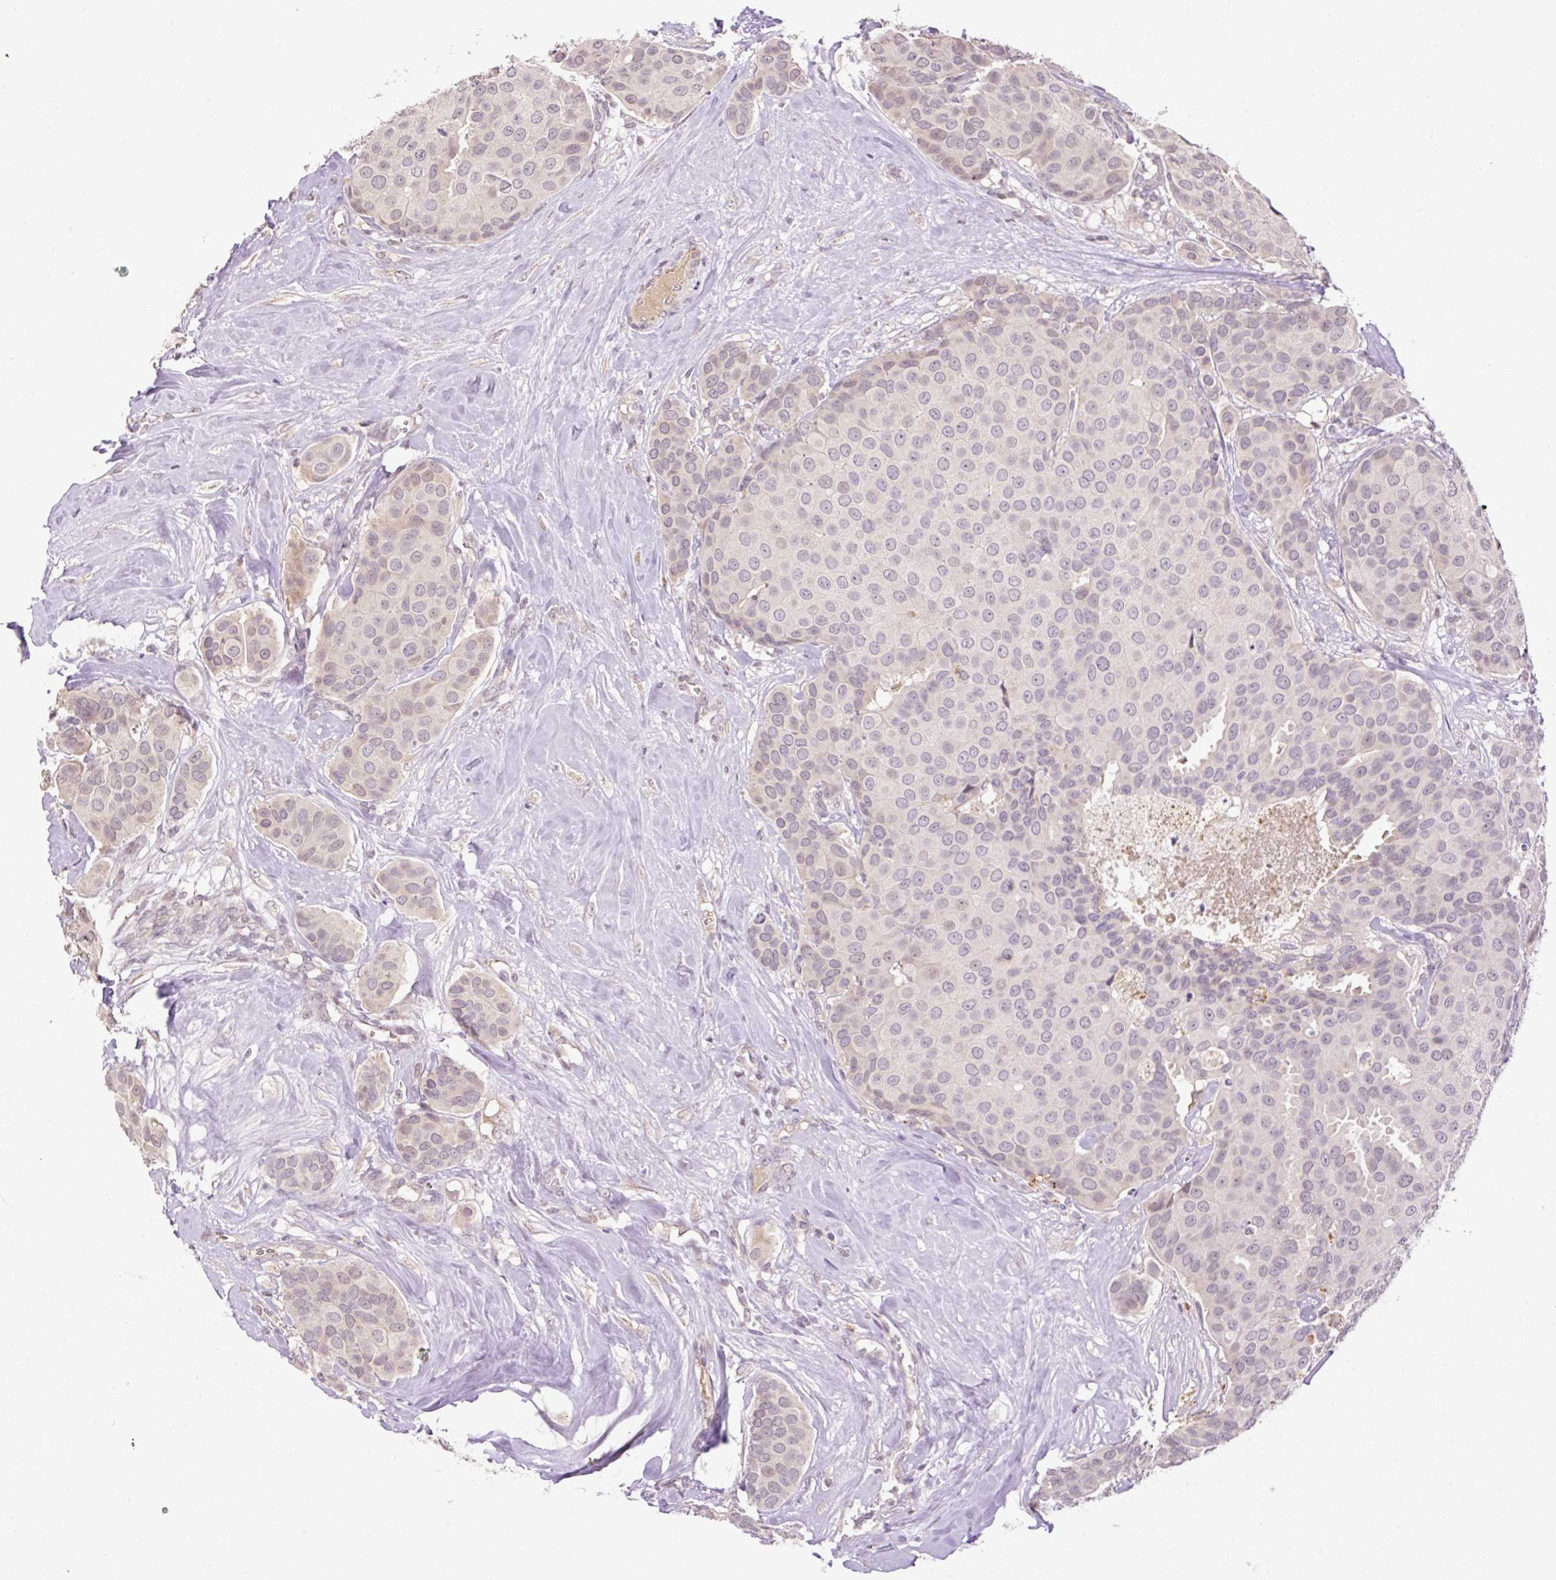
{"staining": {"intensity": "weak", "quantity": "<25%", "location": "cytoplasmic/membranous,nuclear"}, "tissue": "breast cancer", "cell_type": "Tumor cells", "image_type": "cancer", "snomed": [{"axis": "morphology", "description": "Duct carcinoma"}, {"axis": "topography", "description": "Breast"}], "caption": "The IHC image has no significant staining in tumor cells of breast cancer tissue. (Brightfield microscopy of DAB (3,3'-diaminobenzidine) IHC at high magnification).", "gene": "HABP4", "patient": {"sex": "female", "age": 70}}